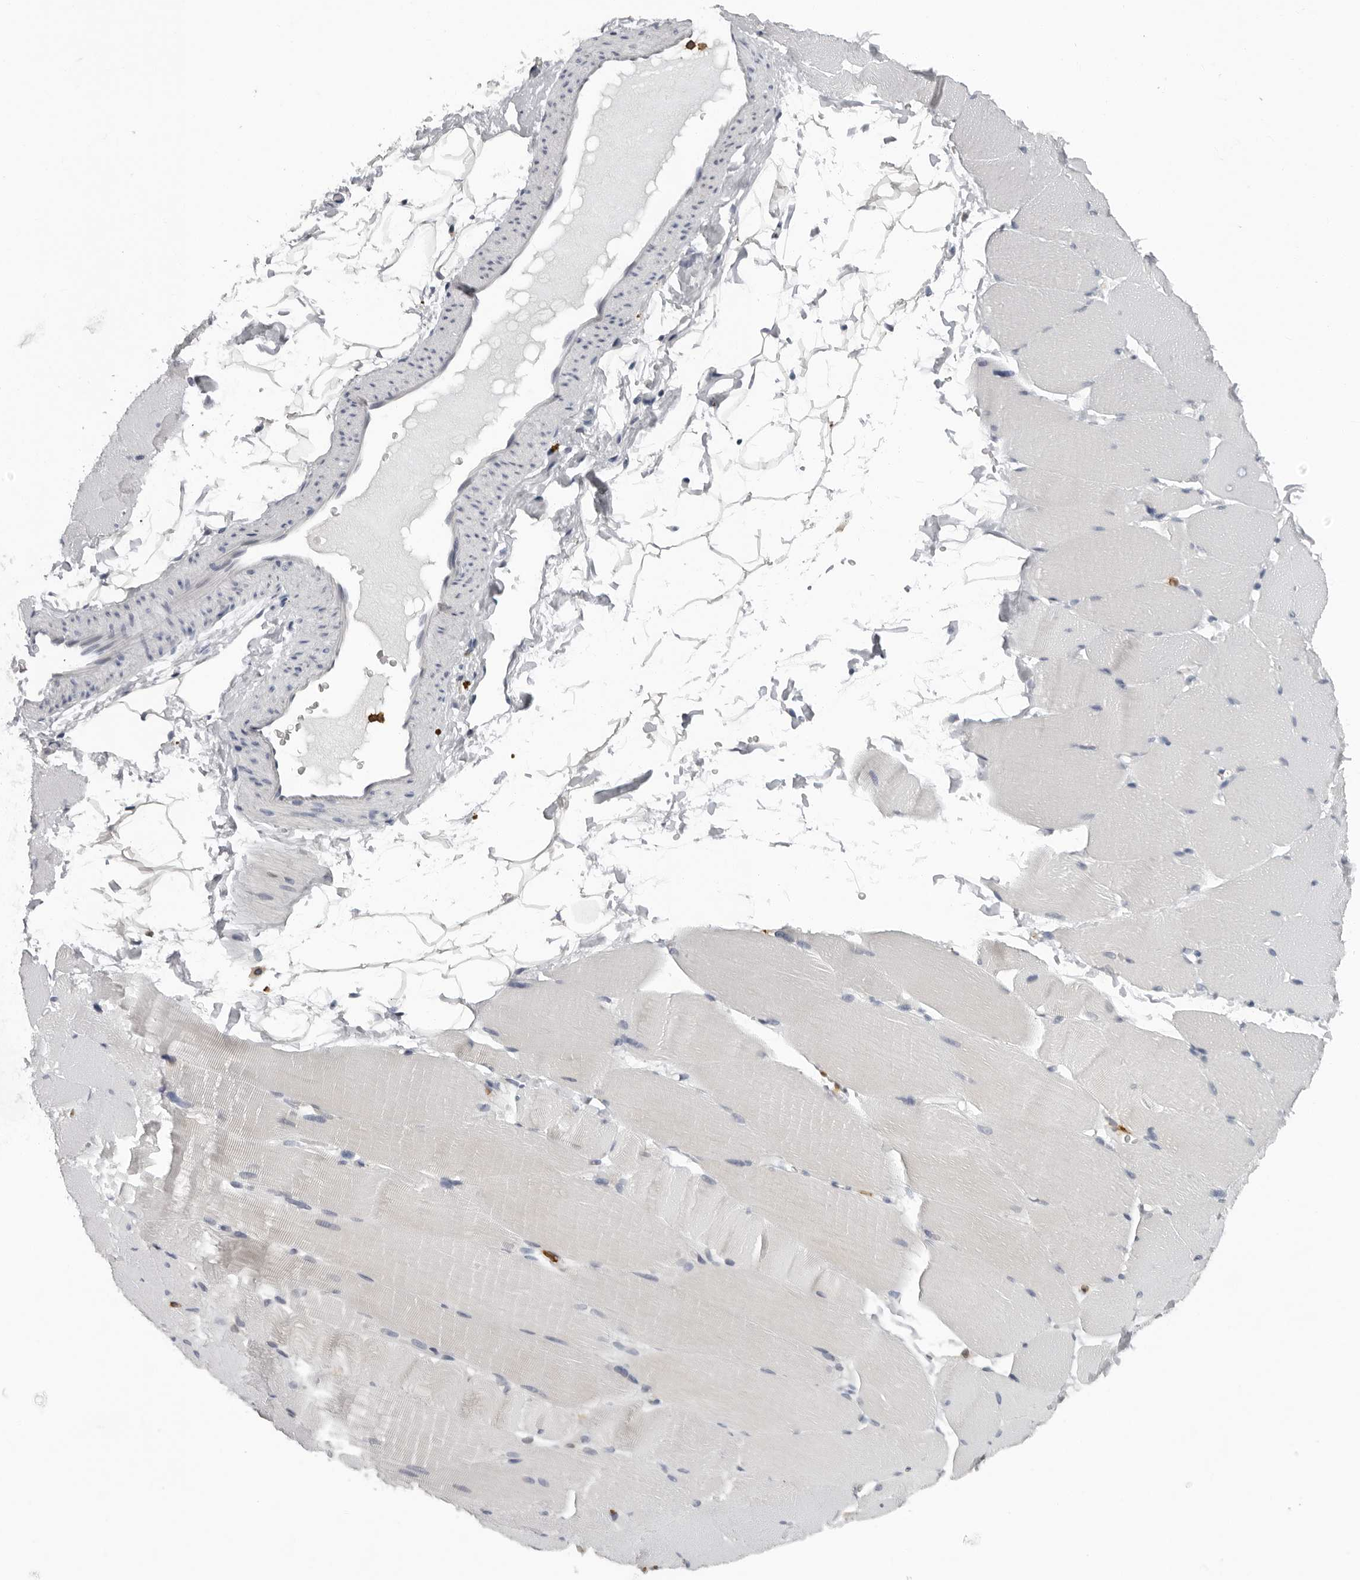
{"staining": {"intensity": "negative", "quantity": "none", "location": "none"}, "tissue": "skeletal muscle", "cell_type": "Myocytes", "image_type": "normal", "snomed": [{"axis": "morphology", "description": "Normal tissue, NOS"}, {"axis": "topography", "description": "Skeletal muscle"}, {"axis": "topography", "description": "Parathyroid gland"}], "caption": "IHC histopathology image of normal human skeletal muscle stained for a protein (brown), which shows no expression in myocytes. Brightfield microscopy of immunohistochemistry stained with DAB (brown) and hematoxylin (blue), captured at high magnification.", "gene": "HSPH1", "patient": {"sex": "female", "age": 37}}